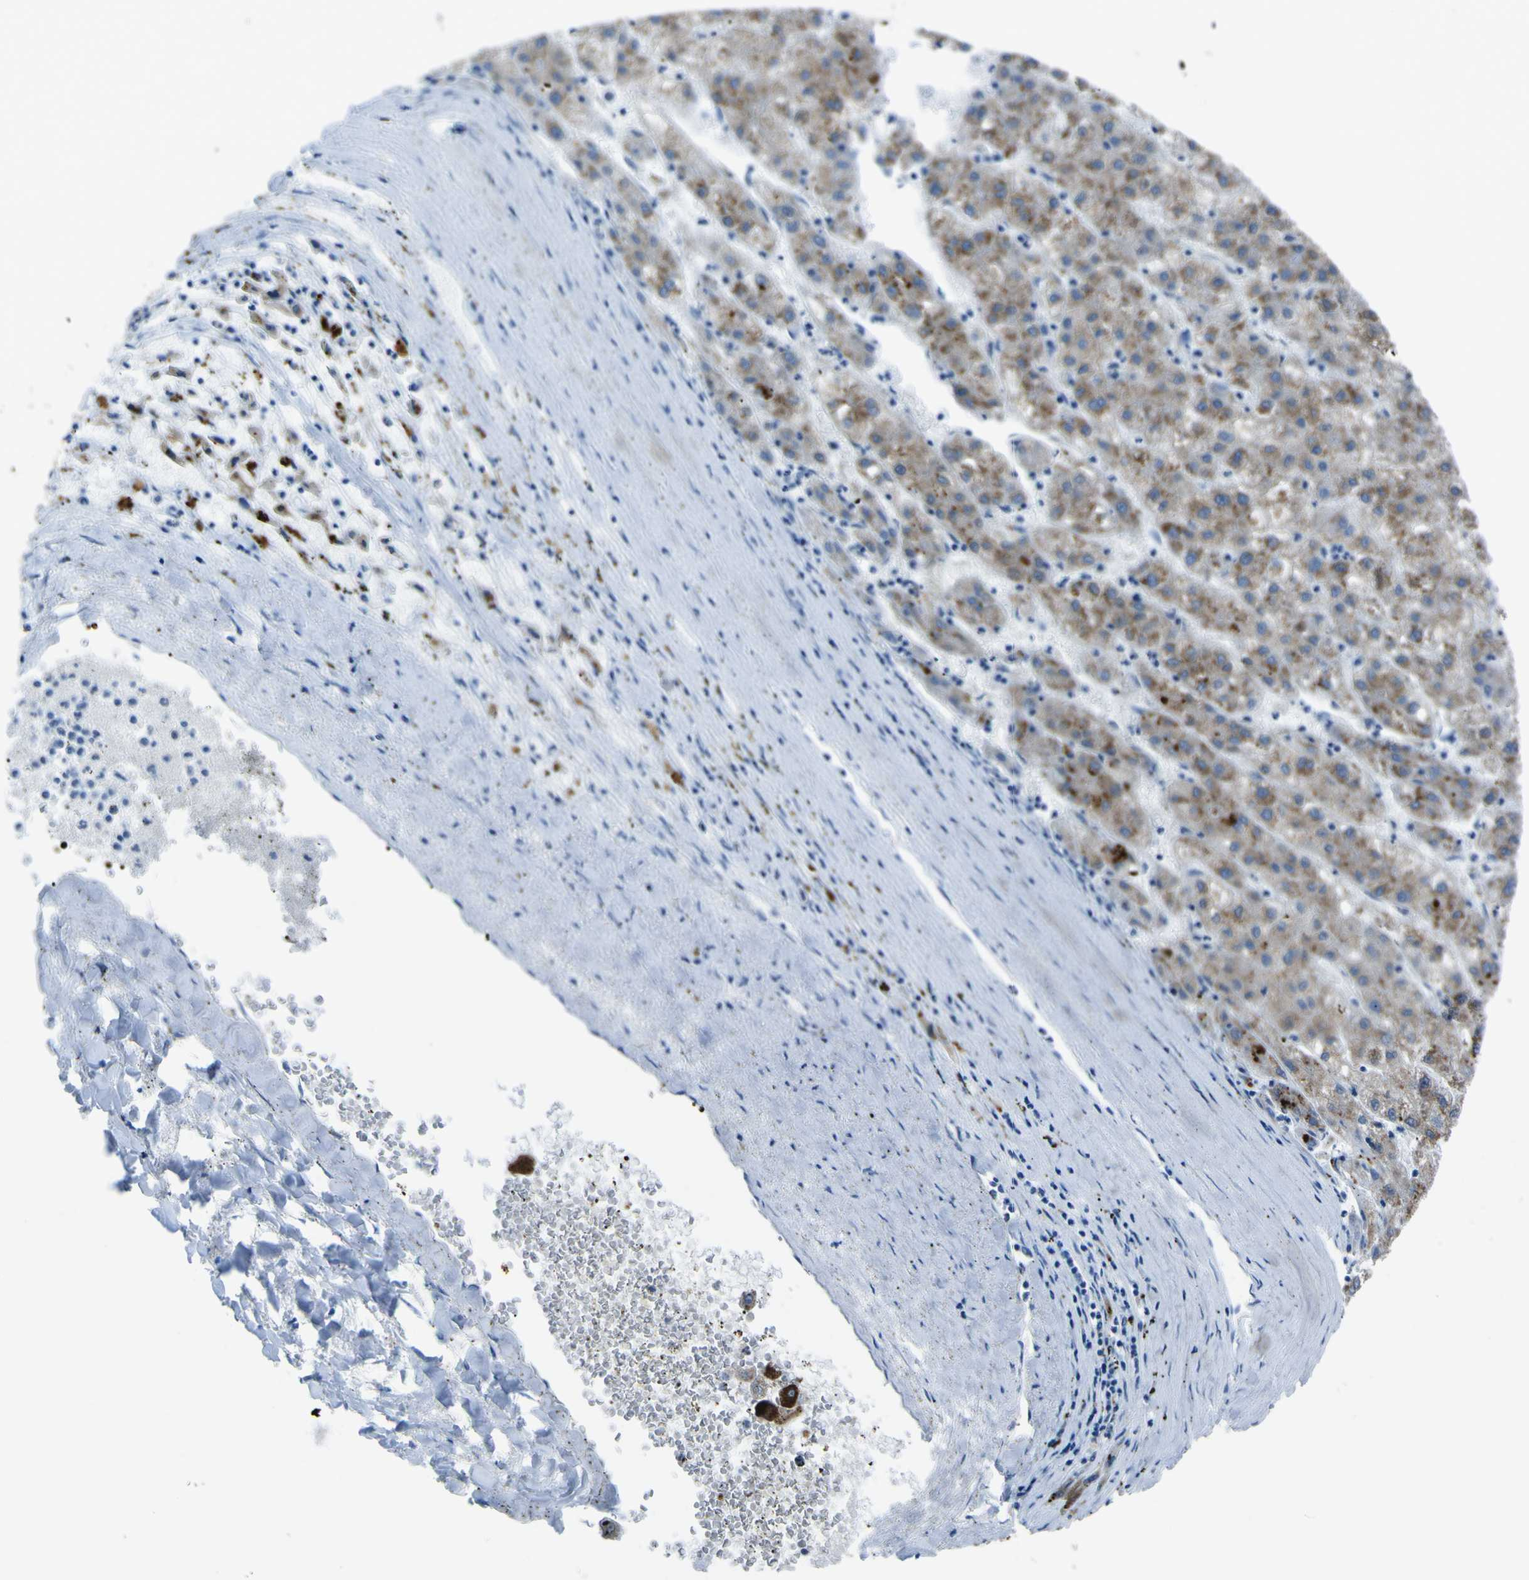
{"staining": {"intensity": "moderate", "quantity": ">75%", "location": "cytoplasmic/membranous"}, "tissue": "liver cancer", "cell_type": "Tumor cells", "image_type": "cancer", "snomed": [{"axis": "morphology", "description": "Carcinoma, Hepatocellular, NOS"}, {"axis": "topography", "description": "Liver"}], "caption": "Protein expression analysis of human hepatocellular carcinoma (liver) reveals moderate cytoplasmic/membranous positivity in about >75% of tumor cells.", "gene": "ACSL1", "patient": {"sex": "male", "age": 72}}